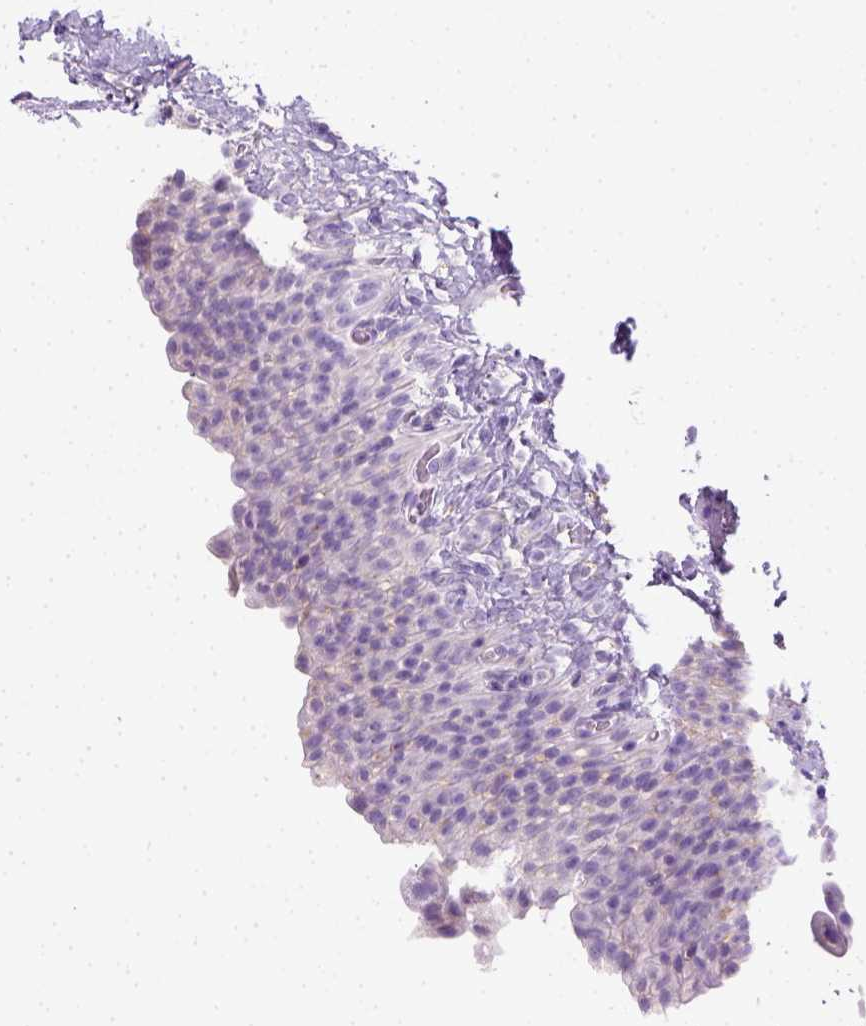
{"staining": {"intensity": "negative", "quantity": "none", "location": "none"}, "tissue": "urinary bladder", "cell_type": "Urothelial cells", "image_type": "normal", "snomed": [{"axis": "morphology", "description": "Normal tissue, NOS"}, {"axis": "topography", "description": "Urinary bladder"}, {"axis": "topography", "description": "Prostate"}], "caption": "Photomicrograph shows no significant protein positivity in urothelial cells of normal urinary bladder.", "gene": "KRT71", "patient": {"sex": "male", "age": 76}}